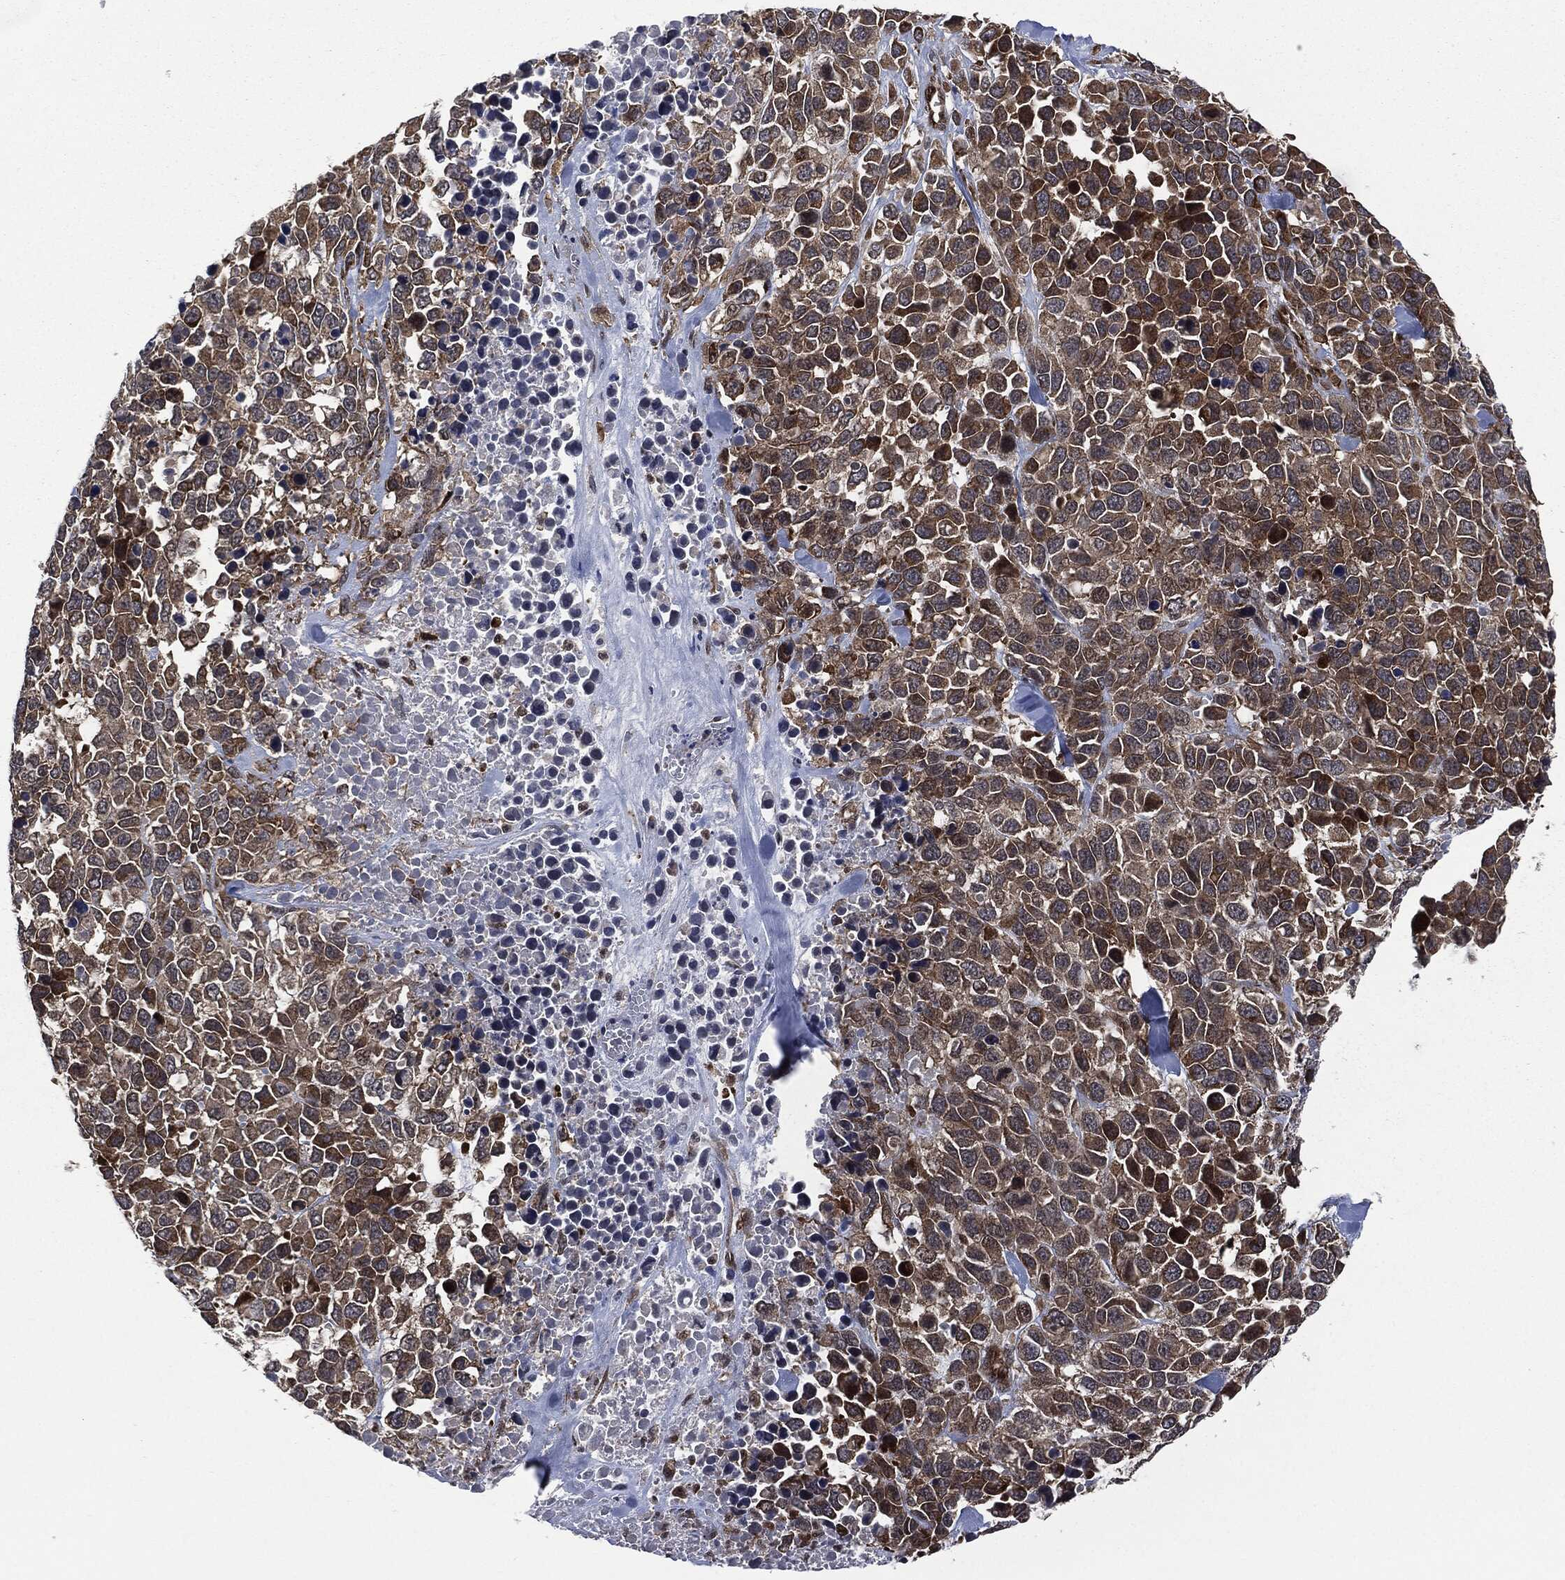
{"staining": {"intensity": "strong", "quantity": "25%-75%", "location": "cytoplasmic/membranous"}, "tissue": "melanoma", "cell_type": "Tumor cells", "image_type": "cancer", "snomed": [{"axis": "morphology", "description": "Malignant melanoma, Metastatic site"}, {"axis": "topography", "description": "Skin"}], "caption": "Human melanoma stained with a protein marker shows strong staining in tumor cells.", "gene": "HRAS", "patient": {"sex": "male", "age": 84}}